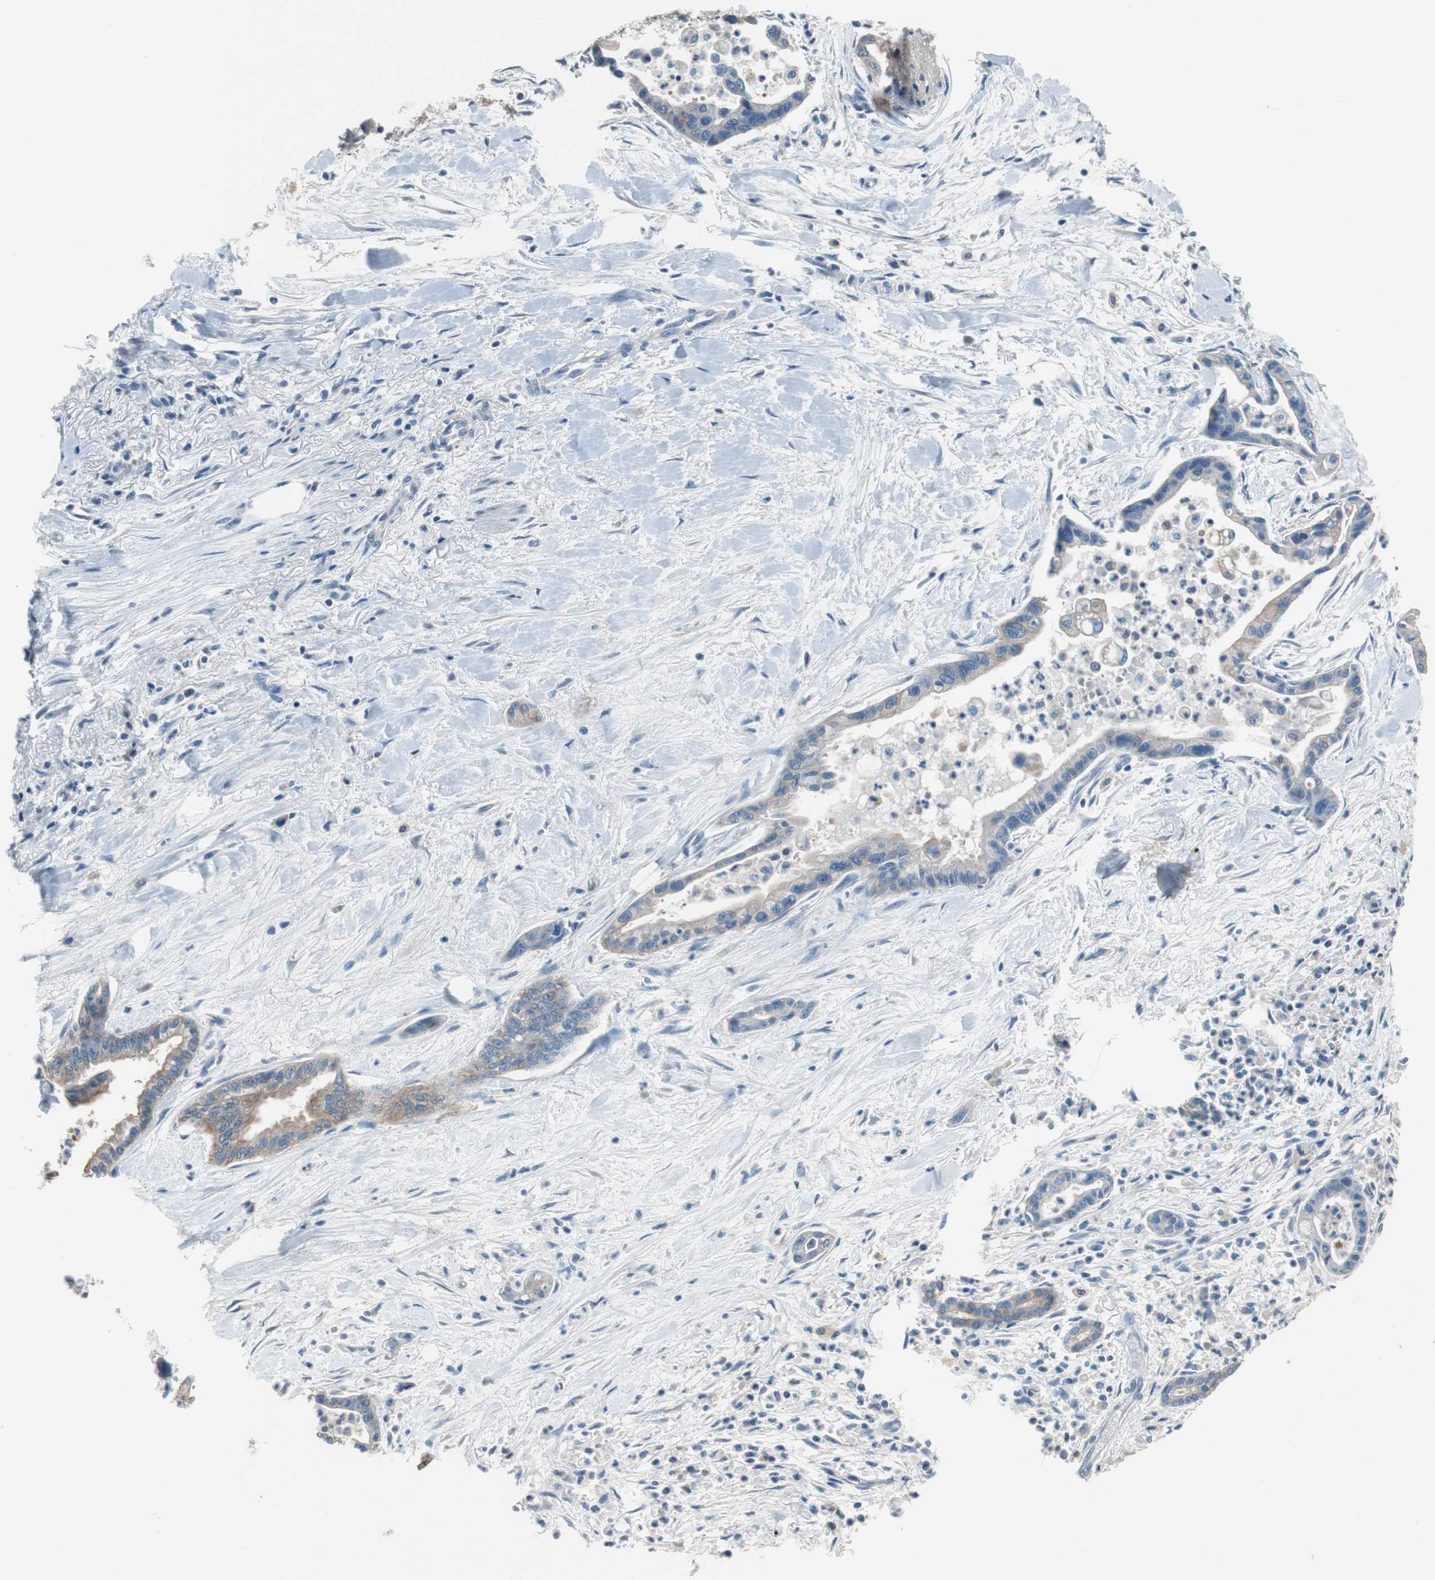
{"staining": {"intensity": "weak", "quantity": "25%-75%", "location": "cytoplasmic/membranous"}, "tissue": "pancreatic cancer", "cell_type": "Tumor cells", "image_type": "cancer", "snomed": [{"axis": "morphology", "description": "Adenocarcinoma, NOS"}, {"axis": "topography", "description": "Pancreas"}], "caption": "Immunohistochemistry (IHC) (DAB (3,3'-diaminobenzidine)) staining of human adenocarcinoma (pancreatic) displays weak cytoplasmic/membranous protein staining in approximately 25%-75% of tumor cells.", "gene": "PRKCA", "patient": {"sex": "male", "age": 70}}